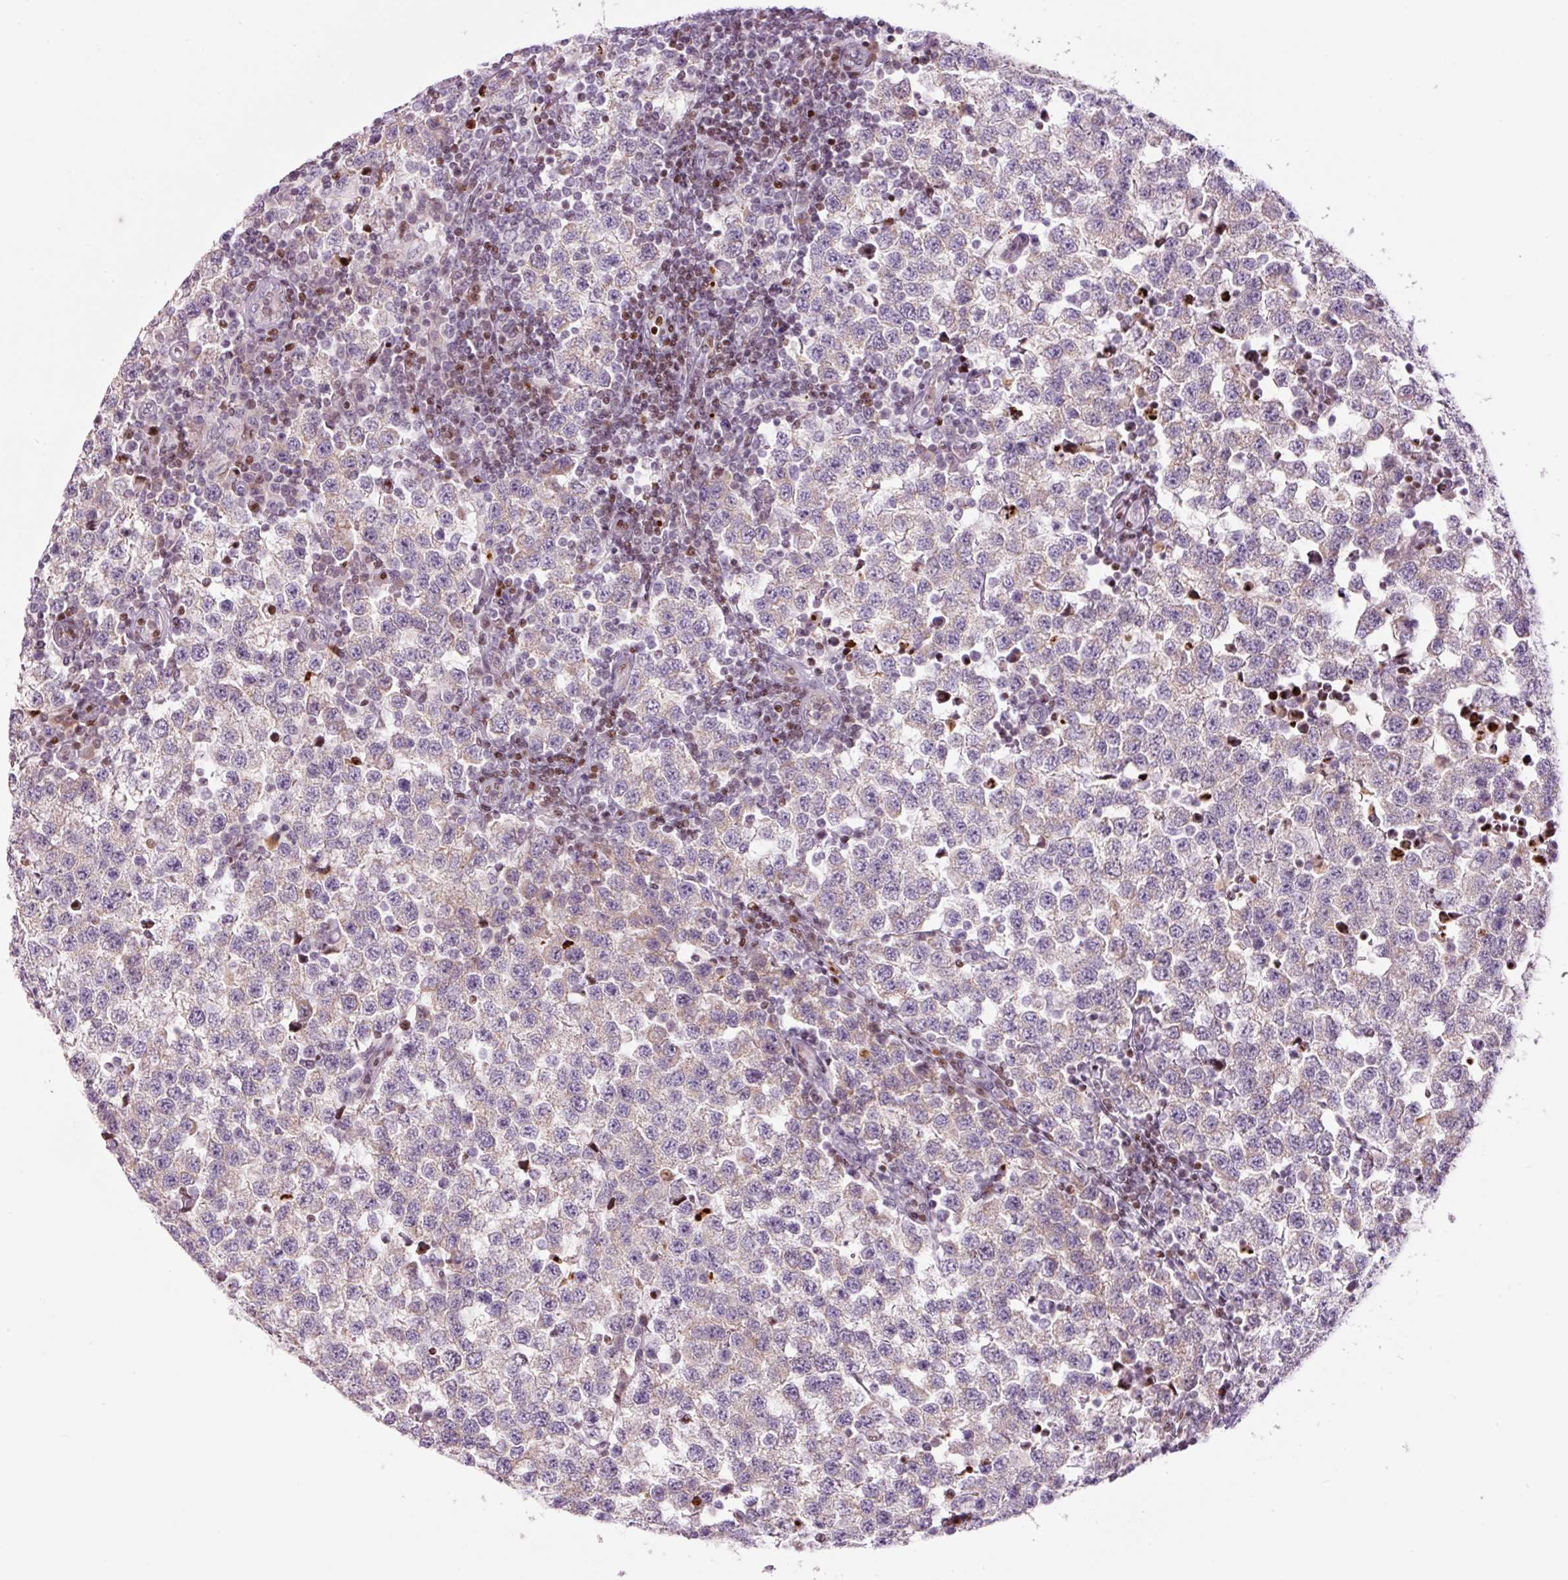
{"staining": {"intensity": "weak", "quantity": "25%-75%", "location": "cytoplasmic/membranous"}, "tissue": "testis cancer", "cell_type": "Tumor cells", "image_type": "cancer", "snomed": [{"axis": "morphology", "description": "Seminoma, NOS"}, {"axis": "topography", "description": "Testis"}], "caption": "There is low levels of weak cytoplasmic/membranous expression in tumor cells of seminoma (testis), as demonstrated by immunohistochemical staining (brown color).", "gene": "TMEM177", "patient": {"sex": "male", "age": 34}}